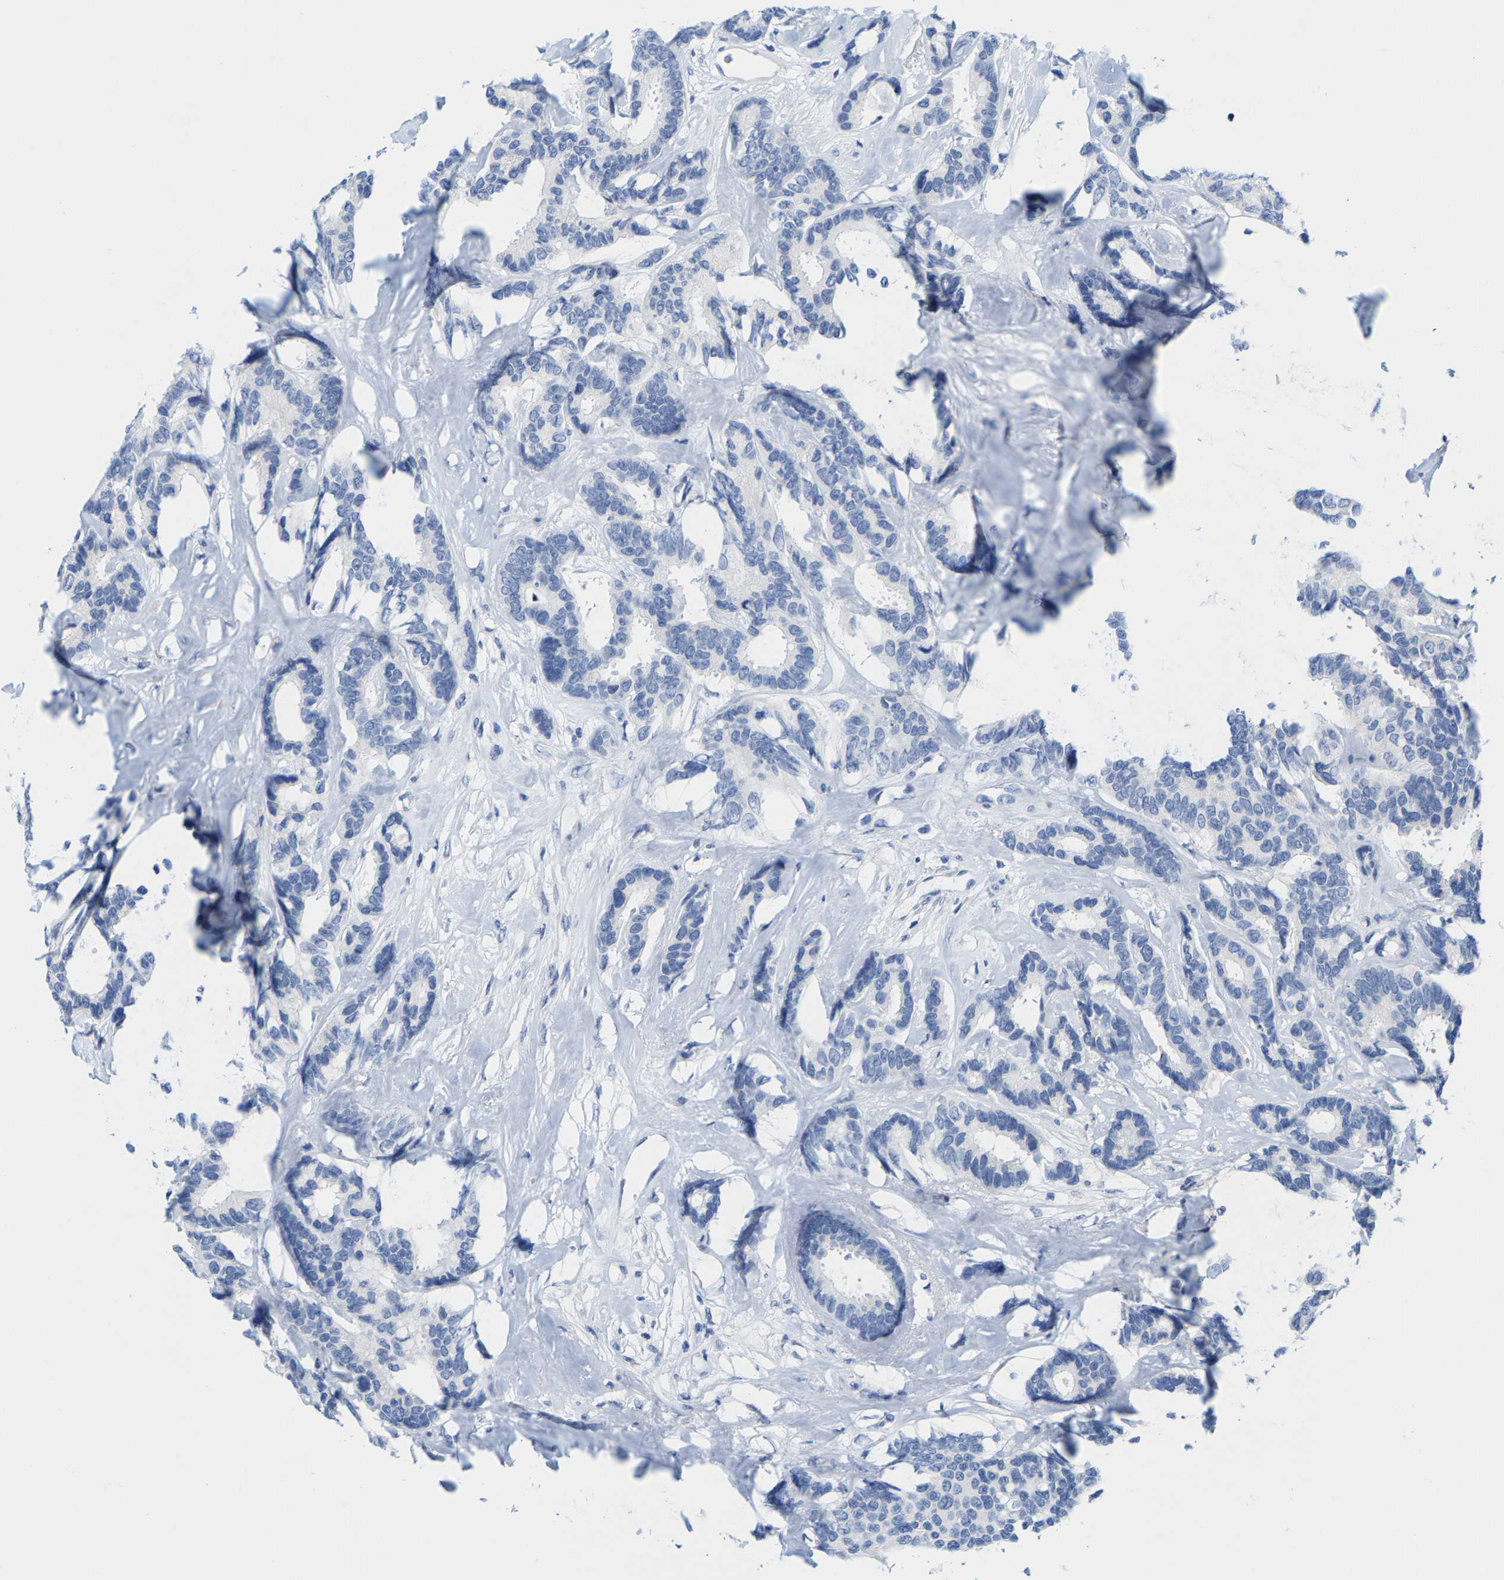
{"staining": {"intensity": "negative", "quantity": "none", "location": "none"}, "tissue": "breast cancer", "cell_type": "Tumor cells", "image_type": "cancer", "snomed": [{"axis": "morphology", "description": "Duct carcinoma"}, {"axis": "topography", "description": "Breast"}], "caption": "This is an immunohistochemistry image of human breast intraductal carcinoma. There is no expression in tumor cells.", "gene": "KLHL1", "patient": {"sex": "female", "age": 87}}